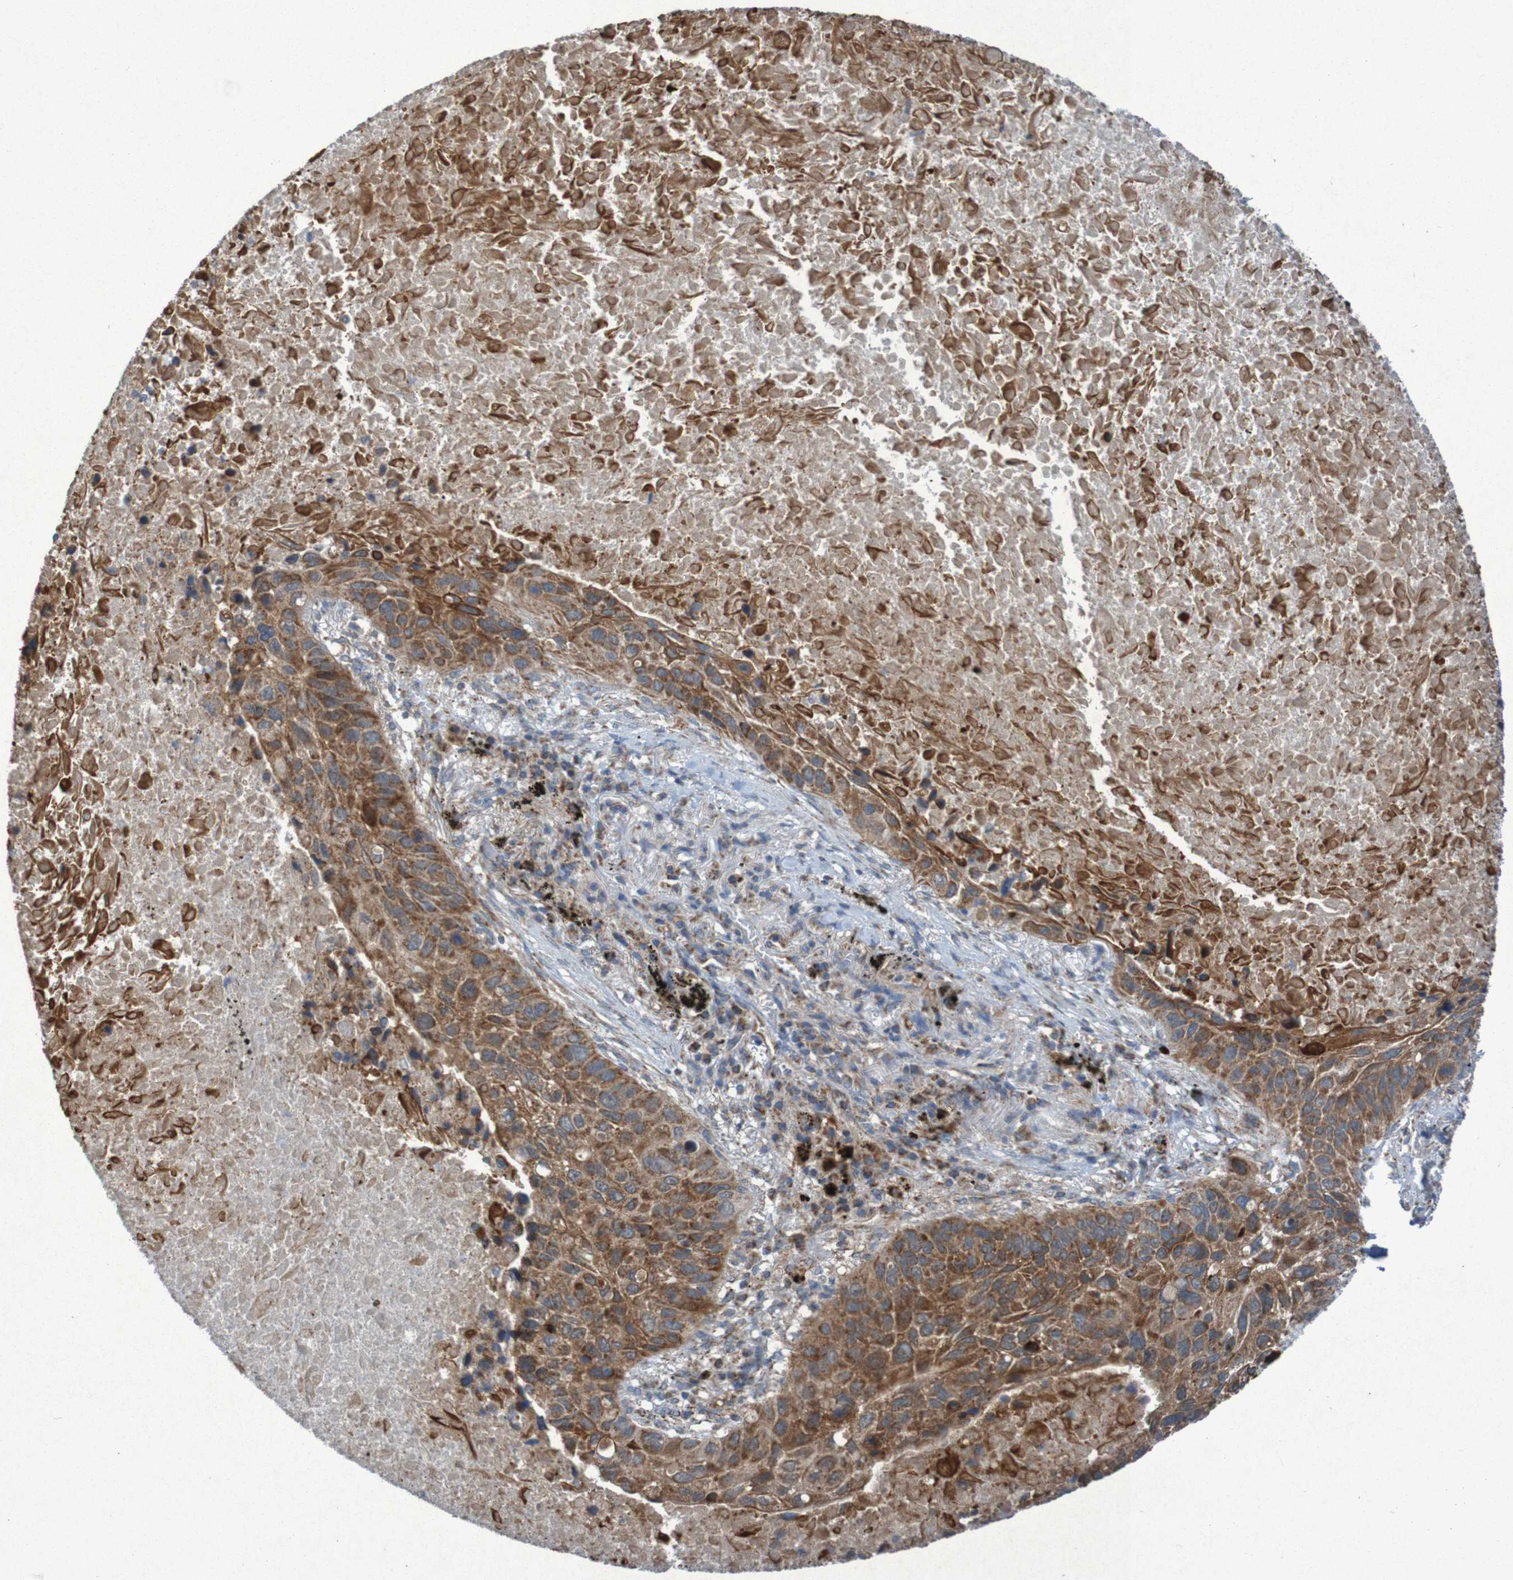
{"staining": {"intensity": "moderate", "quantity": ">75%", "location": "cytoplasmic/membranous"}, "tissue": "lung cancer", "cell_type": "Tumor cells", "image_type": "cancer", "snomed": [{"axis": "morphology", "description": "Squamous cell carcinoma, NOS"}, {"axis": "topography", "description": "Lung"}], "caption": "Immunohistochemistry of human lung squamous cell carcinoma demonstrates medium levels of moderate cytoplasmic/membranous positivity in approximately >75% of tumor cells.", "gene": "CCDC51", "patient": {"sex": "male", "age": 57}}